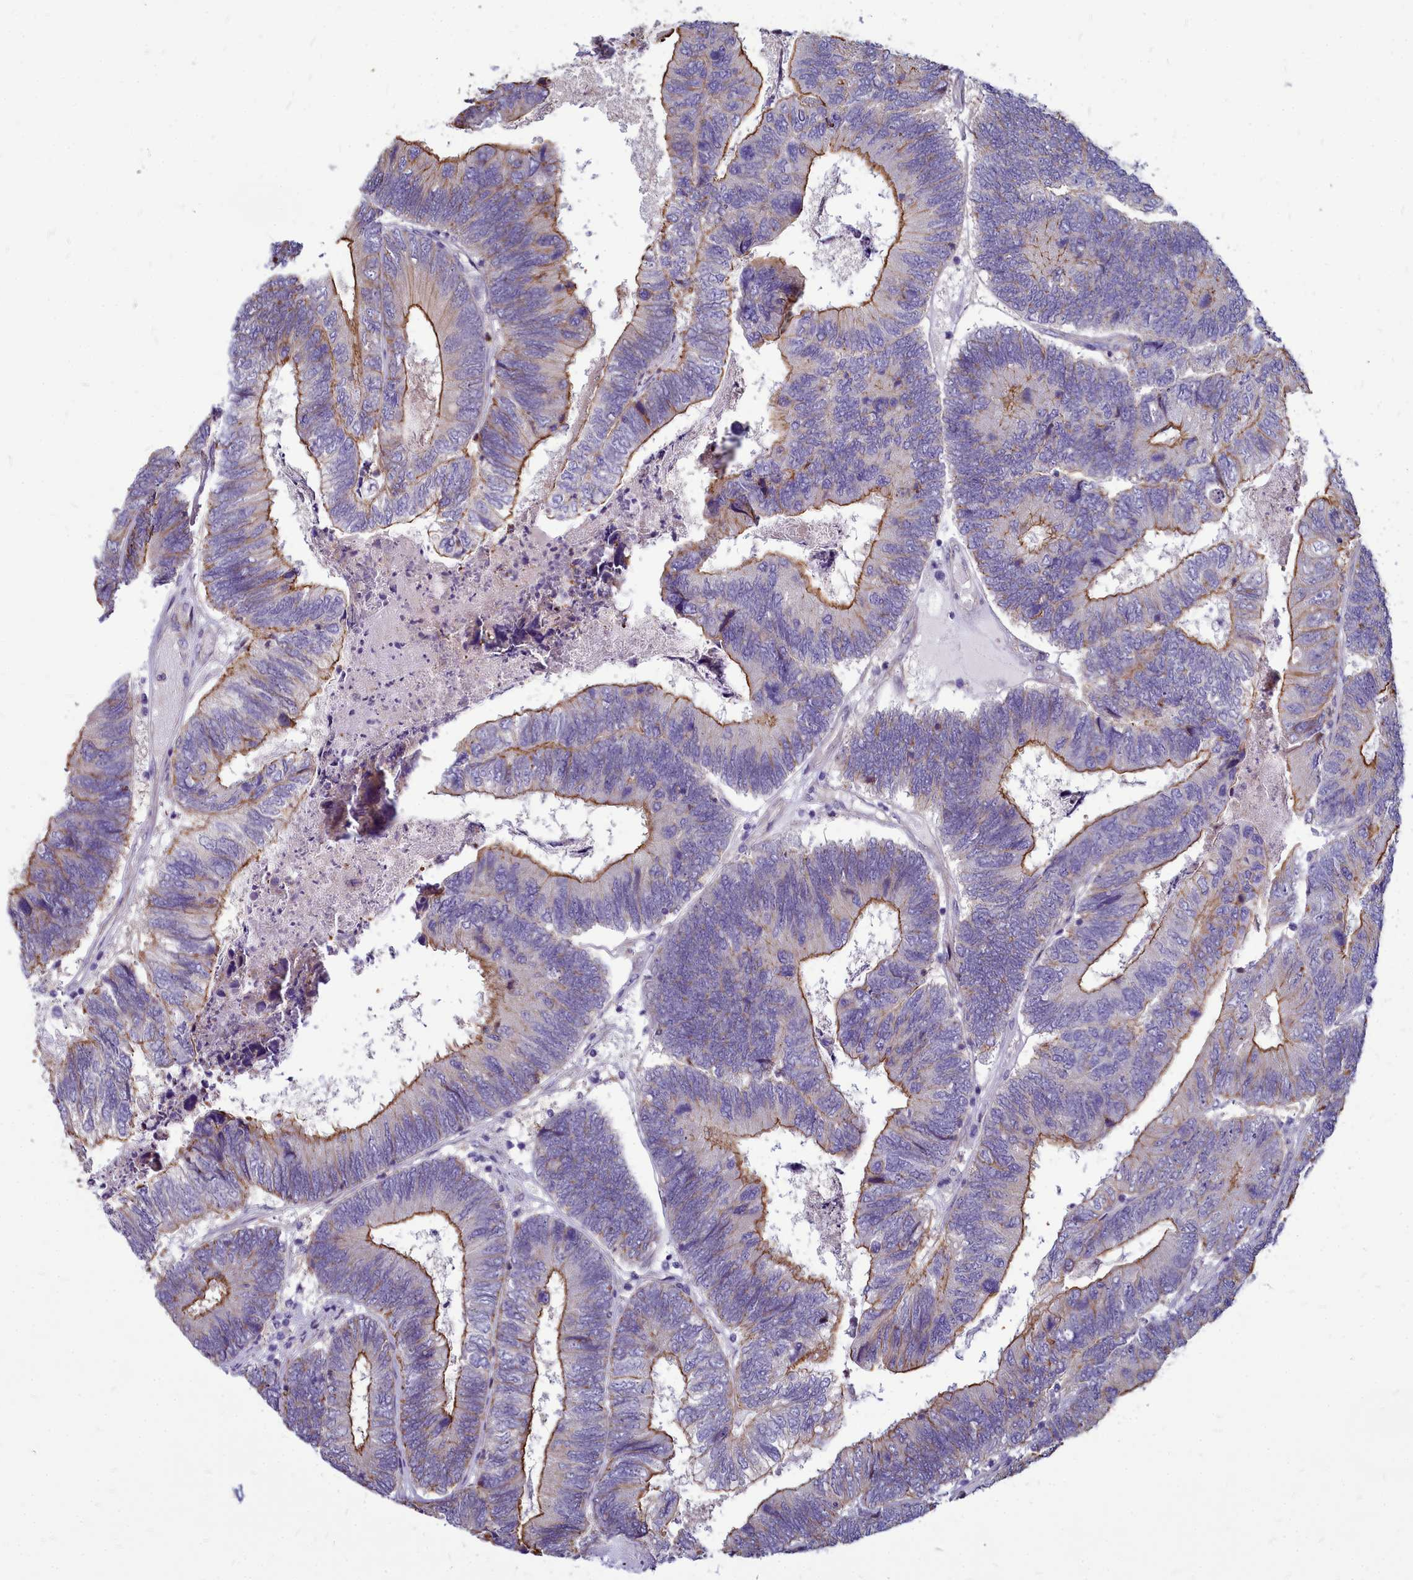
{"staining": {"intensity": "moderate", "quantity": "25%-75%", "location": "cytoplasmic/membranous"}, "tissue": "colorectal cancer", "cell_type": "Tumor cells", "image_type": "cancer", "snomed": [{"axis": "morphology", "description": "Adenocarcinoma, NOS"}, {"axis": "topography", "description": "Colon"}], "caption": "Immunohistochemistry (IHC) staining of colorectal cancer (adenocarcinoma), which reveals medium levels of moderate cytoplasmic/membranous staining in approximately 25%-75% of tumor cells indicating moderate cytoplasmic/membranous protein staining. The staining was performed using DAB (brown) for protein detection and nuclei were counterstained in hematoxylin (blue).", "gene": "TTC5", "patient": {"sex": "female", "age": 67}}